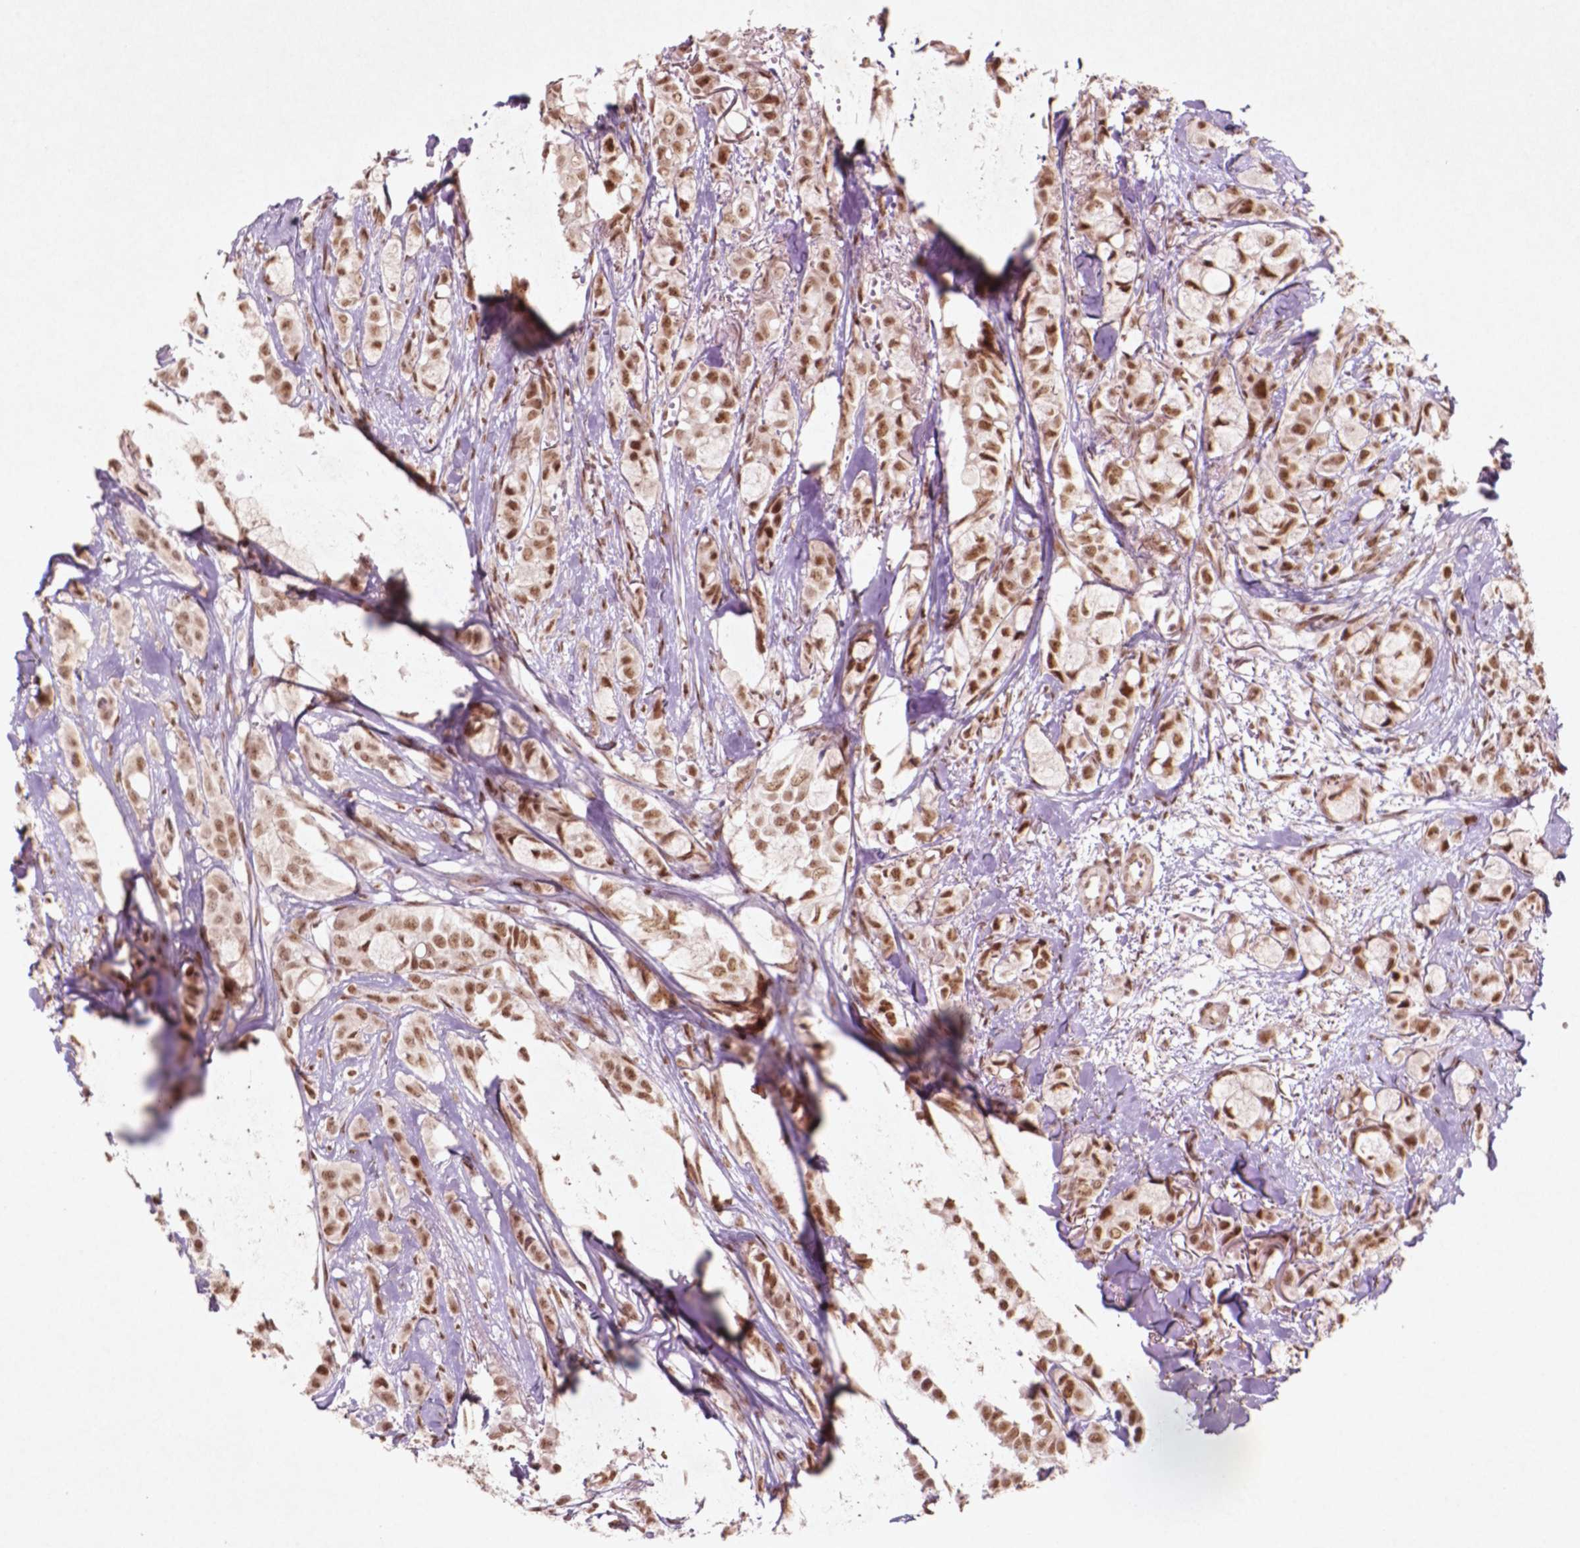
{"staining": {"intensity": "moderate", "quantity": ">75%", "location": "nuclear"}, "tissue": "breast cancer", "cell_type": "Tumor cells", "image_type": "cancer", "snomed": [{"axis": "morphology", "description": "Duct carcinoma"}, {"axis": "topography", "description": "Breast"}], "caption": "Human breast cancer stained with a protein marker exhibits moderate staining in tumor cells.", "gene": "HMG20B", "patient": {"sex": "female", "age": 85}}